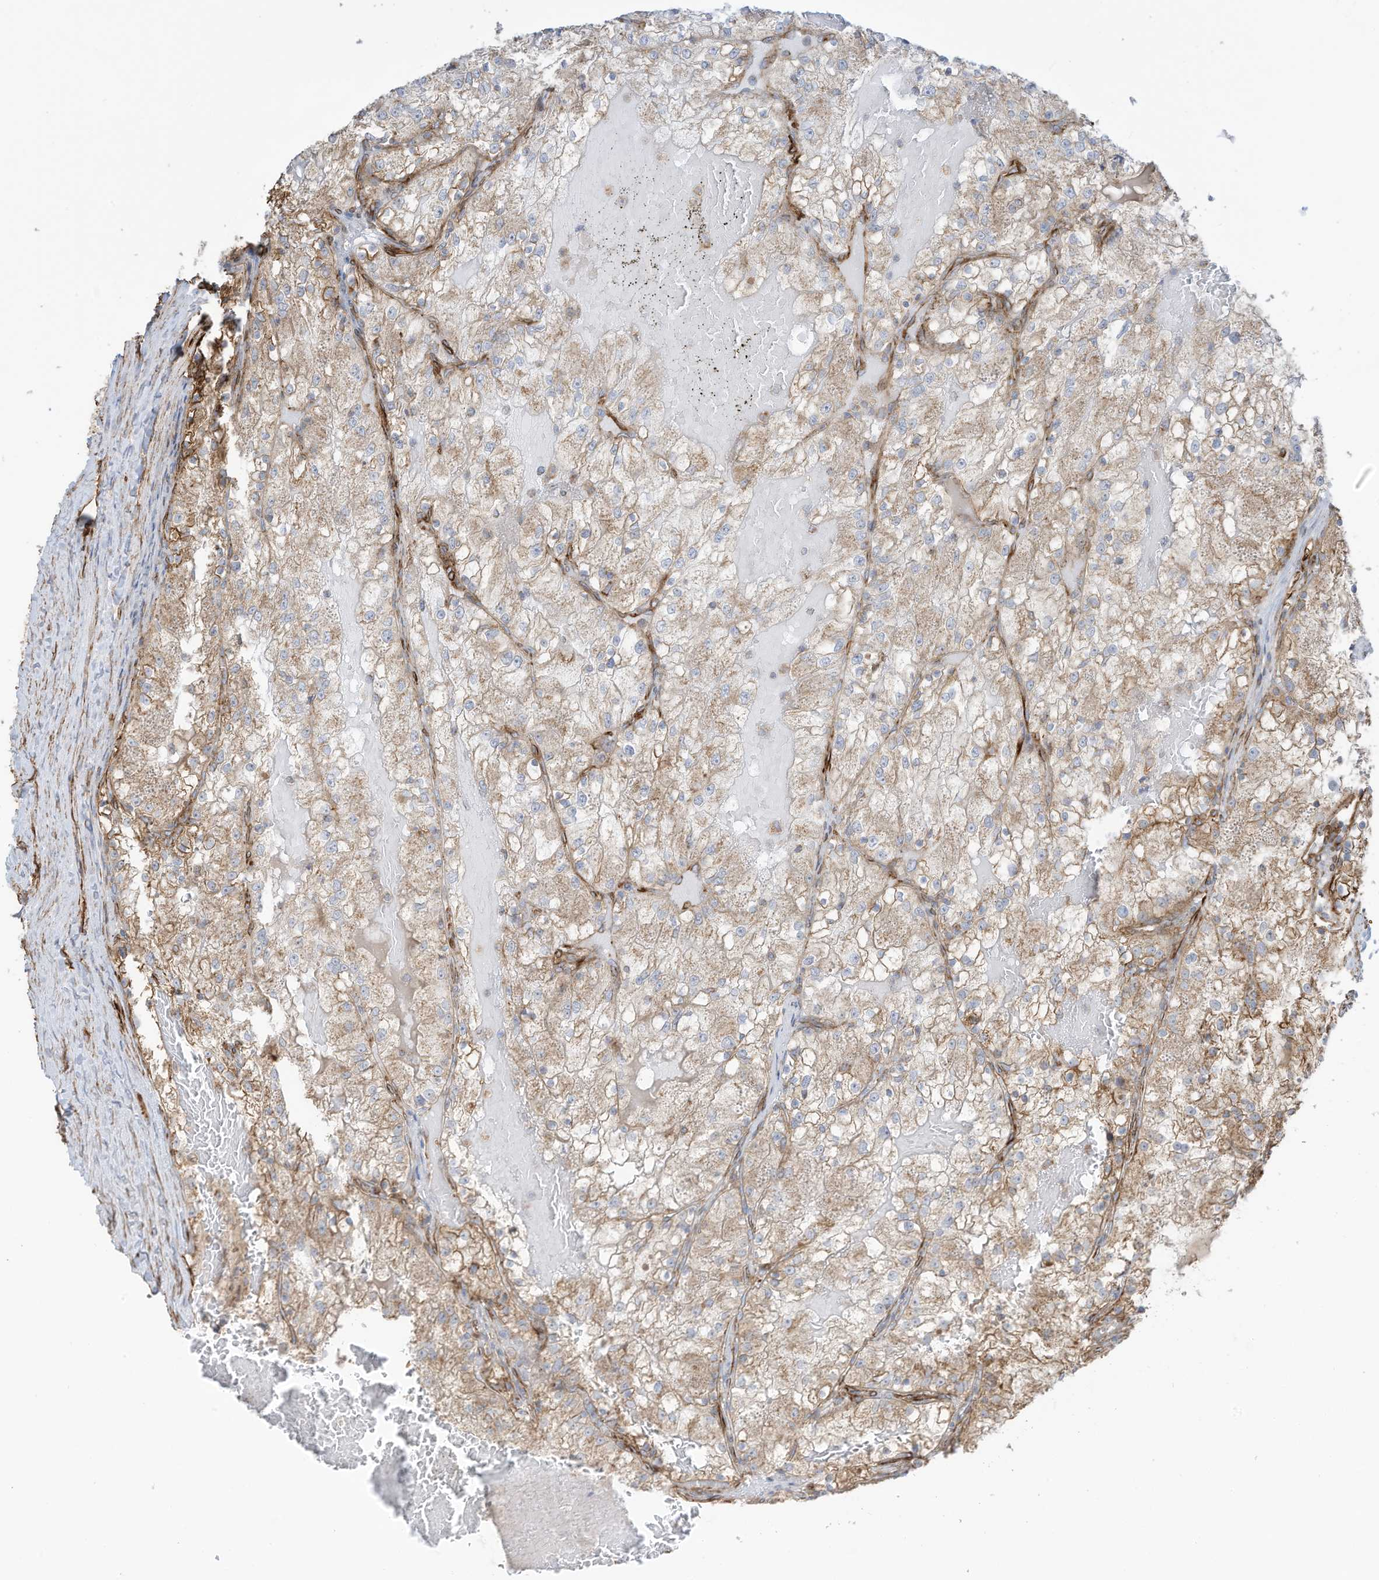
{"staining": {"intensity": "weak", "quantity": "25%-75%", "location": "cytoplasmic/membranous"}, "tissue": "renal cancer", "cell_type": "Tumor cells", "image_type": "cancer", "snomed": [{"axis": "morphology", "description": "Normal tissue, NOS"}, {"axis": "morphology", "description": "Adenocarcinoma, NOS"}, {"axis": "topography", "description": "Kidney"}], "caption": "High-power microscopy captured an IHC photomicrograph of renal adenocarcinoma, revealing weak cytoplasmic/membranous staining in approximately 25%-75% of tumor cells.", "gene": "ABCB7", "patient": {"sex": "male", "age": 68}}